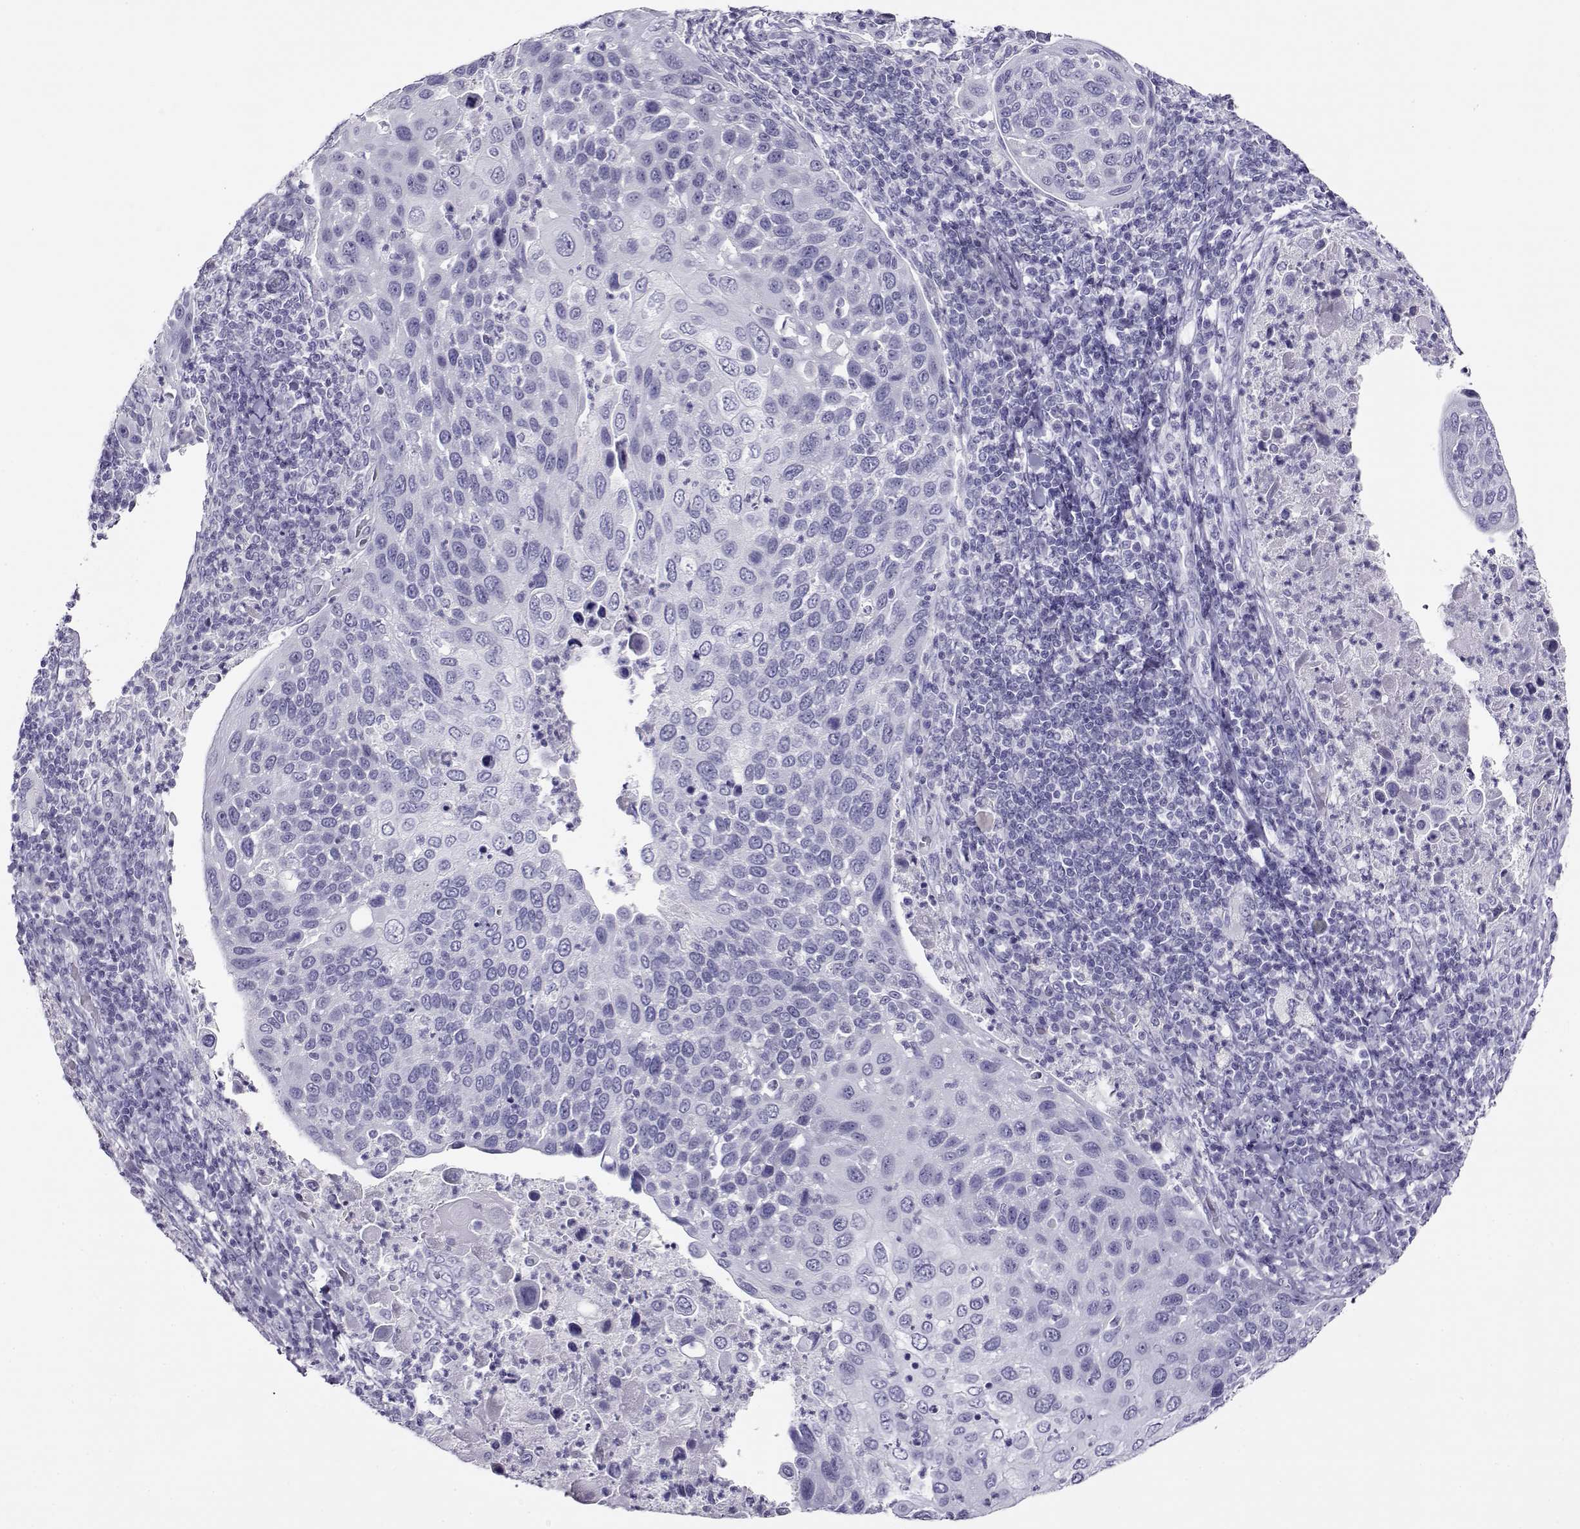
{"staining": {"intensity": "negative", "quantity": "none", "location": "none"}, "tissue": "cervical cancer", "cell_type": "Tumor cells", "image_type": "cancer", "snomed": [{"axis": "morphology", "description": "Squamous cell carcinoma, NOS"}, {"axis": "topography", "description": "Cervix"}], "caption": "This is an immunohistochemistry micrograph of human cervical squamous cell carcinoma. There is no expression in tumor cells.", "gene": "RHOXF2", "patient": {"sex": "female", "age": 54}}